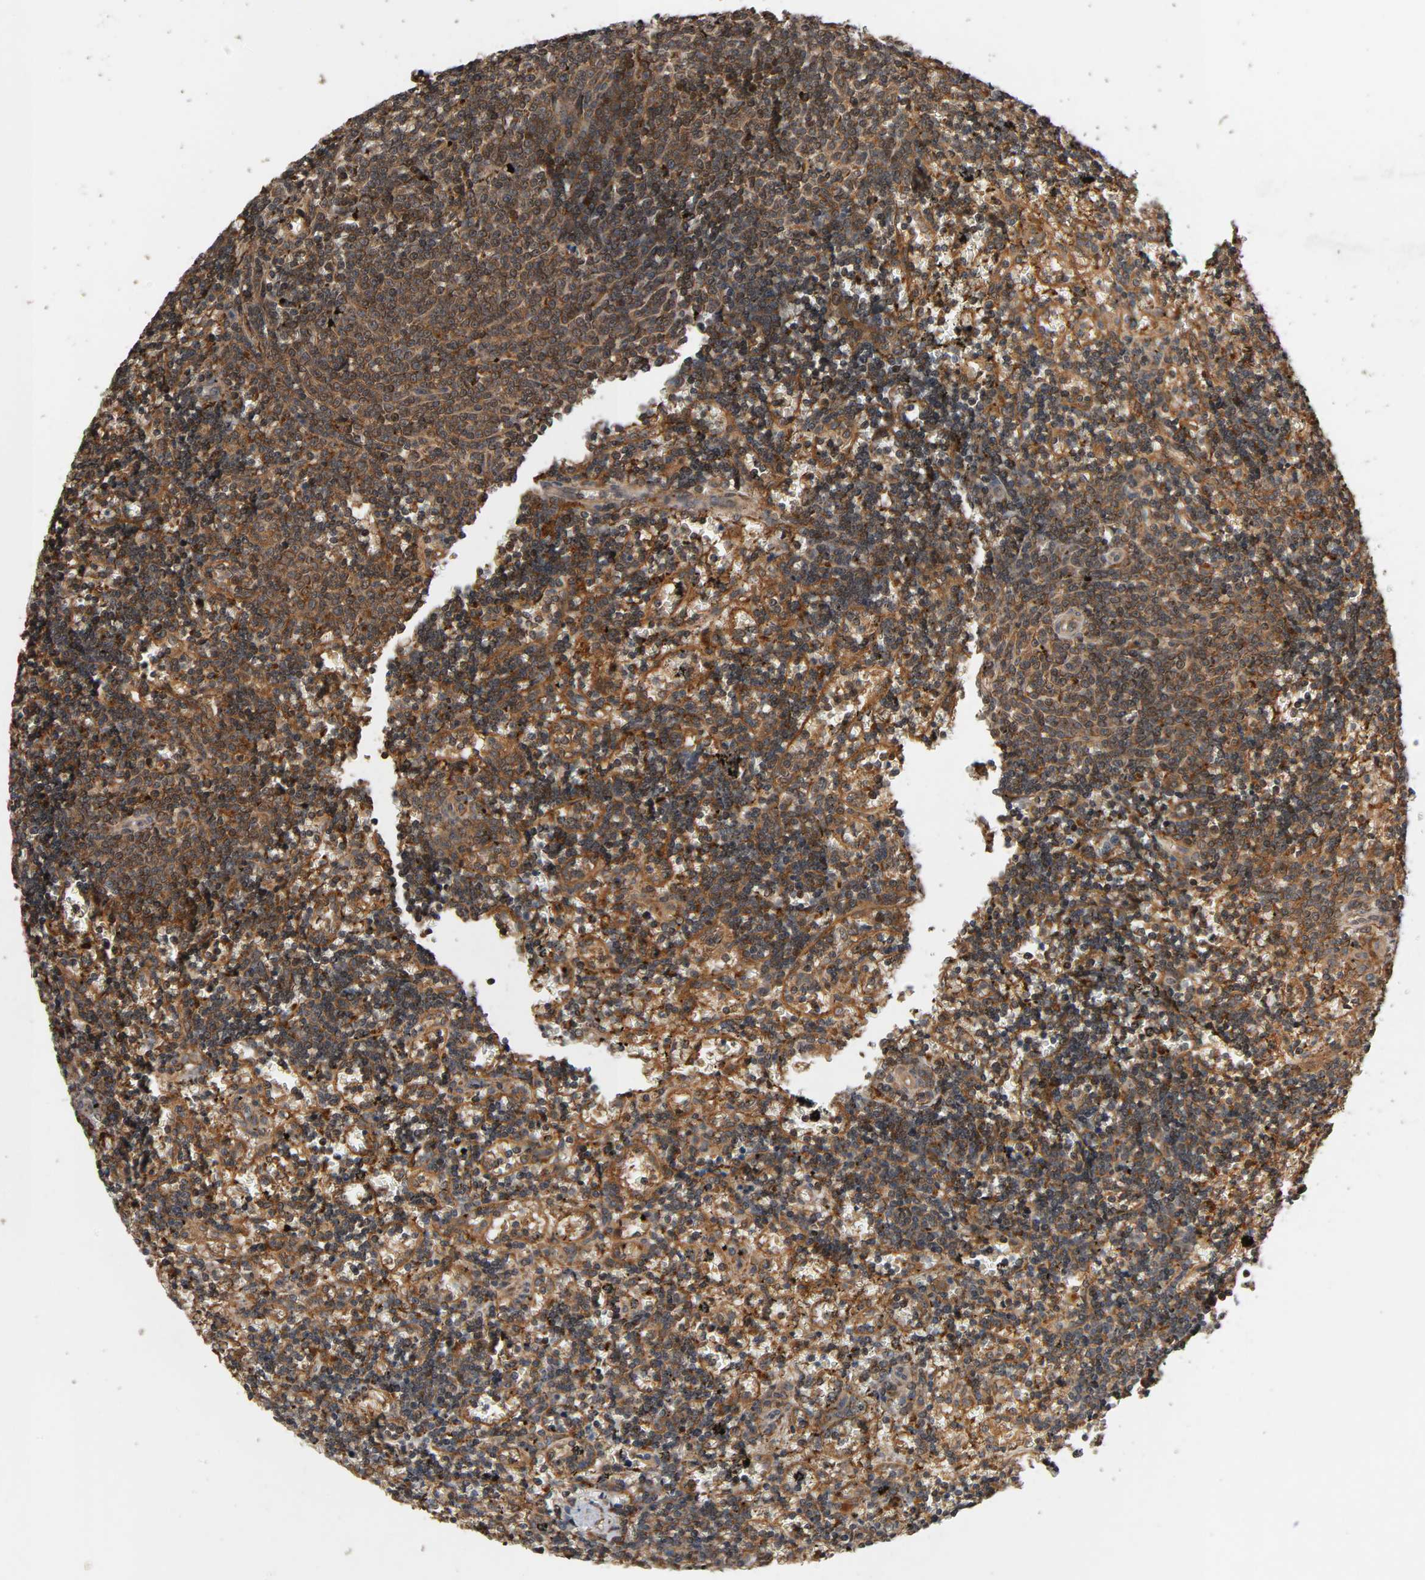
{"staining": {"intensity": "moderate", "quantity": ">75%", "location": "cytoplasmic/membranous"}, "tissue": "lymphoma", "cell_type": "Tumor cells", "image_type": "cancer", "snomed": [{"axis": "morphology", "description": "Malignant lymphoma, non-Hodgkin's type, Low grade"}, {"axis": "topography", "description": "Spleen"}], "caption": "A medium amount of moderate cytoplasmic/membranous staining is identified in about >75% of tumor cells in low-grade malignant lymphoma, non-Hodgkin's type tissue.", "gene": "MAP3K8", "patient": {"sex": "male", "age": 60}}